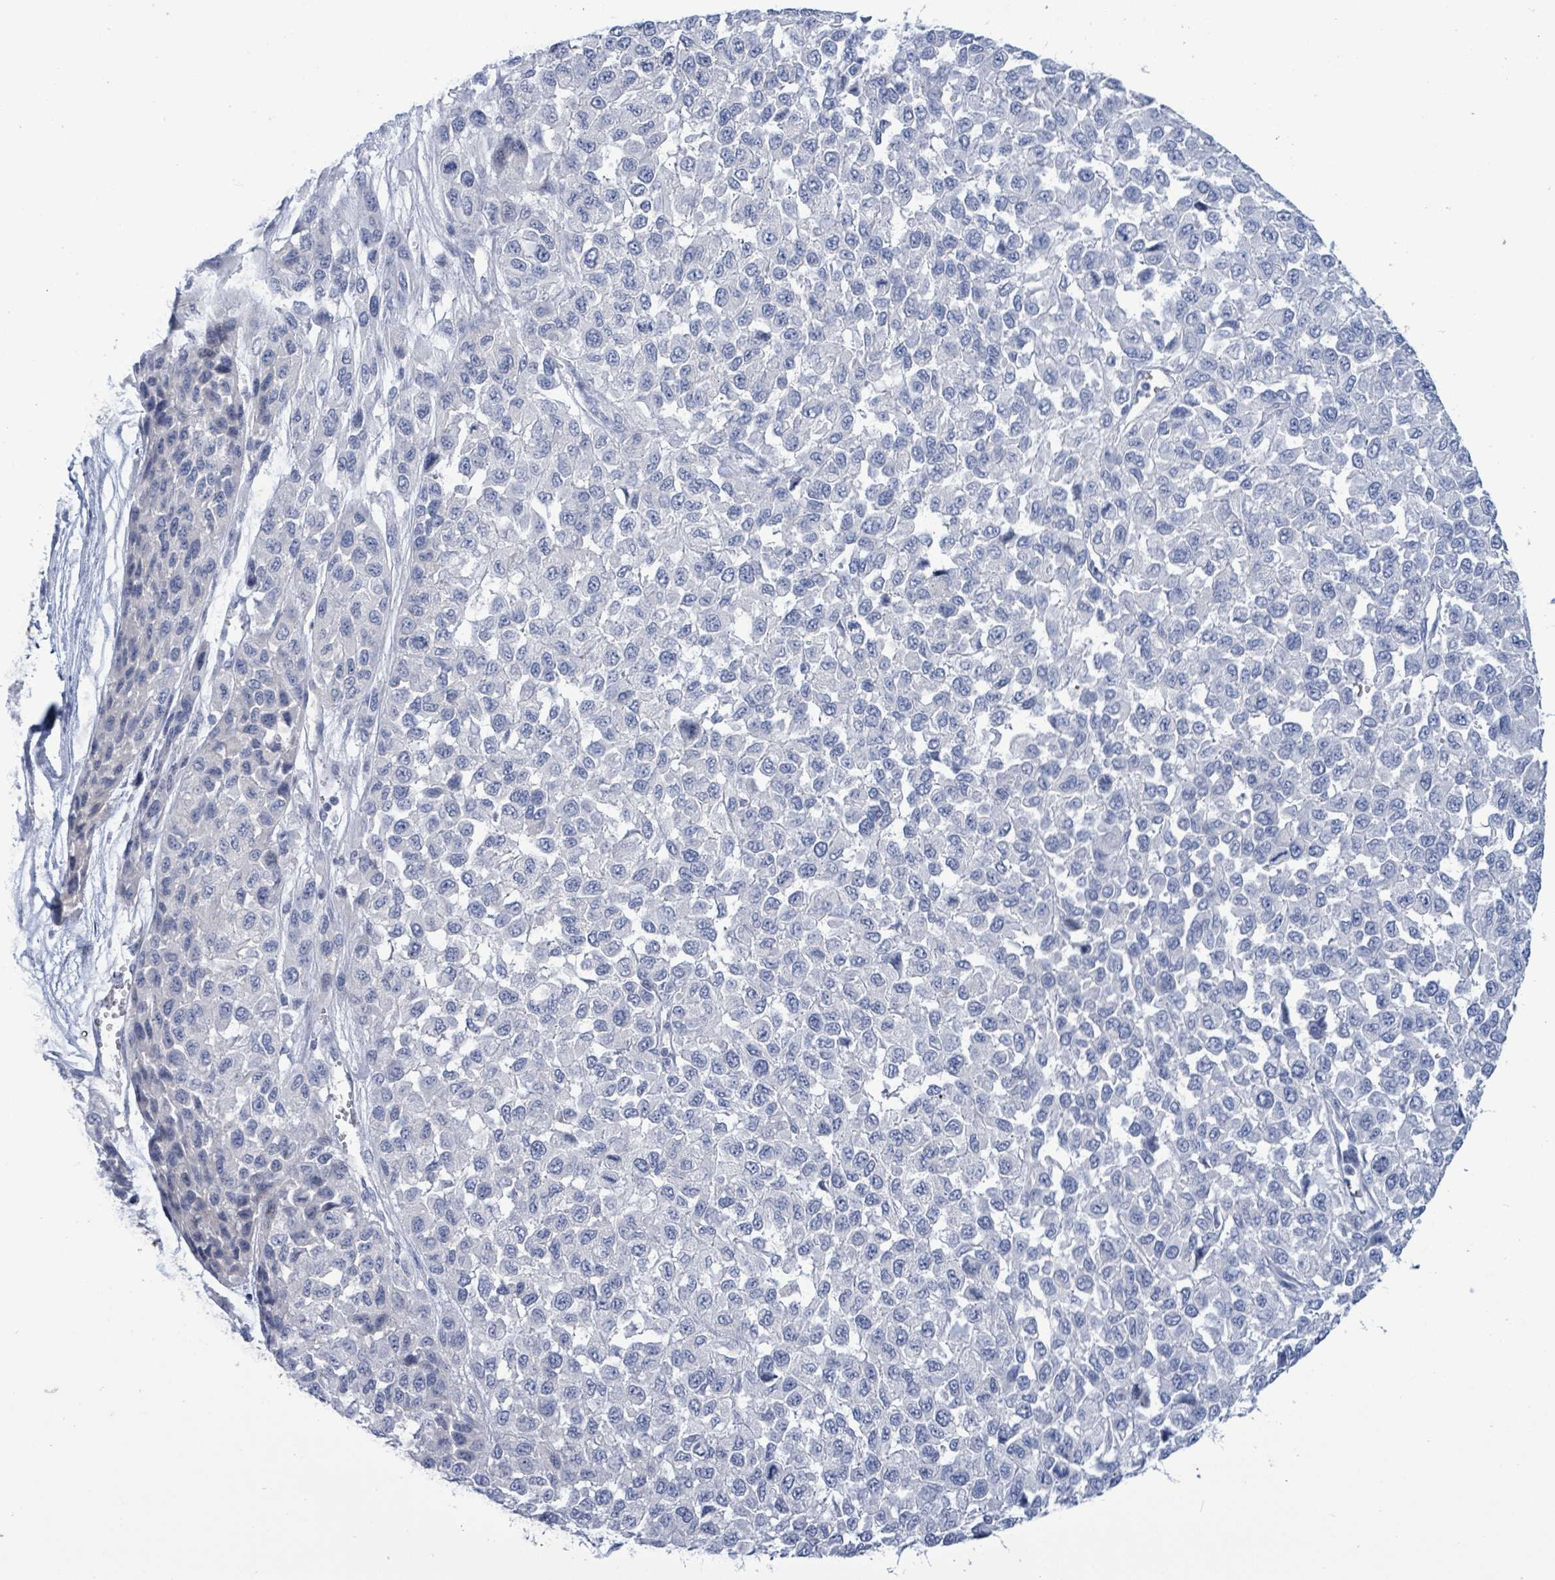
{"staining": {"intensity": "negative", "quantity": "none", "location": "none"}, "tissue": "melanoma", "cell_type": "Tumor cells", "image_type": "cancer", "snomed": [{"axis": "morphology", "description": "Malignant melanoma, NOS"}, {"axis": "topography", "description": "Skin"}], "caption": "IHC of malignant melanoma demonstrates no staining in tumor cells.", "gene": "NTN3", "patient": {"sex": "male", "age": 62}}